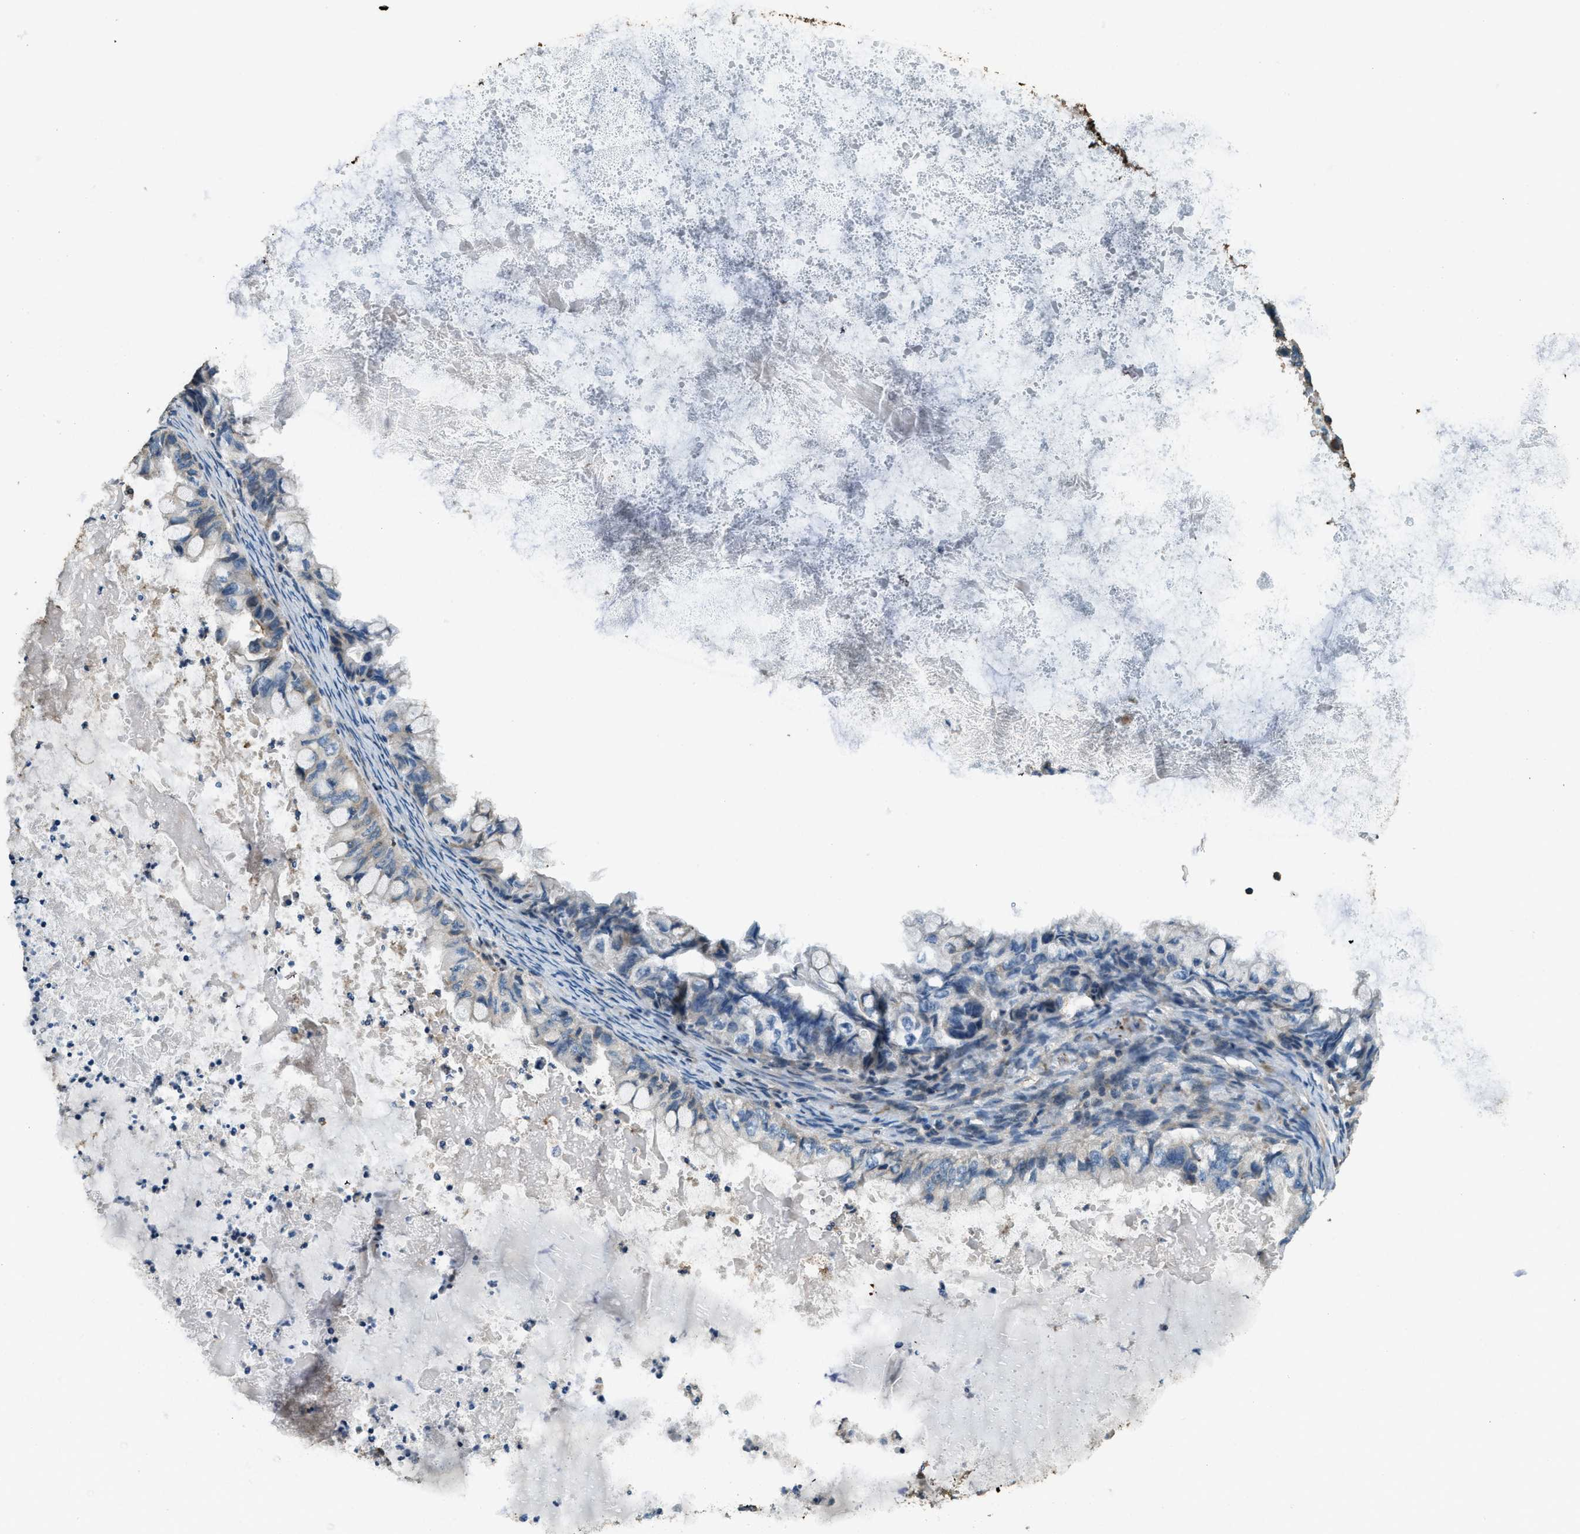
{"staining": {"intensity": "weak", "quantity": "<25%", "location": "cytoplasmic/membranous"}, "tissue": "ovarian cancer", "cell_type": "Tumor cells", "image_type": "cancer", "snomed": [{"axis": "morphology", "description": "Cystadenocarcinoma, mucinous, NOS"}, {"axis": "topography", "description": "Ovary"}], "caption": "This is a photomicrograph of immunohistochemistry (IHC) staining of mucinous cystadenocarcinoma (ovarian), which shows no staining in tumor cells.", "gene": "ERGIC1", "patient": {"sex": "female", "age": 80}}